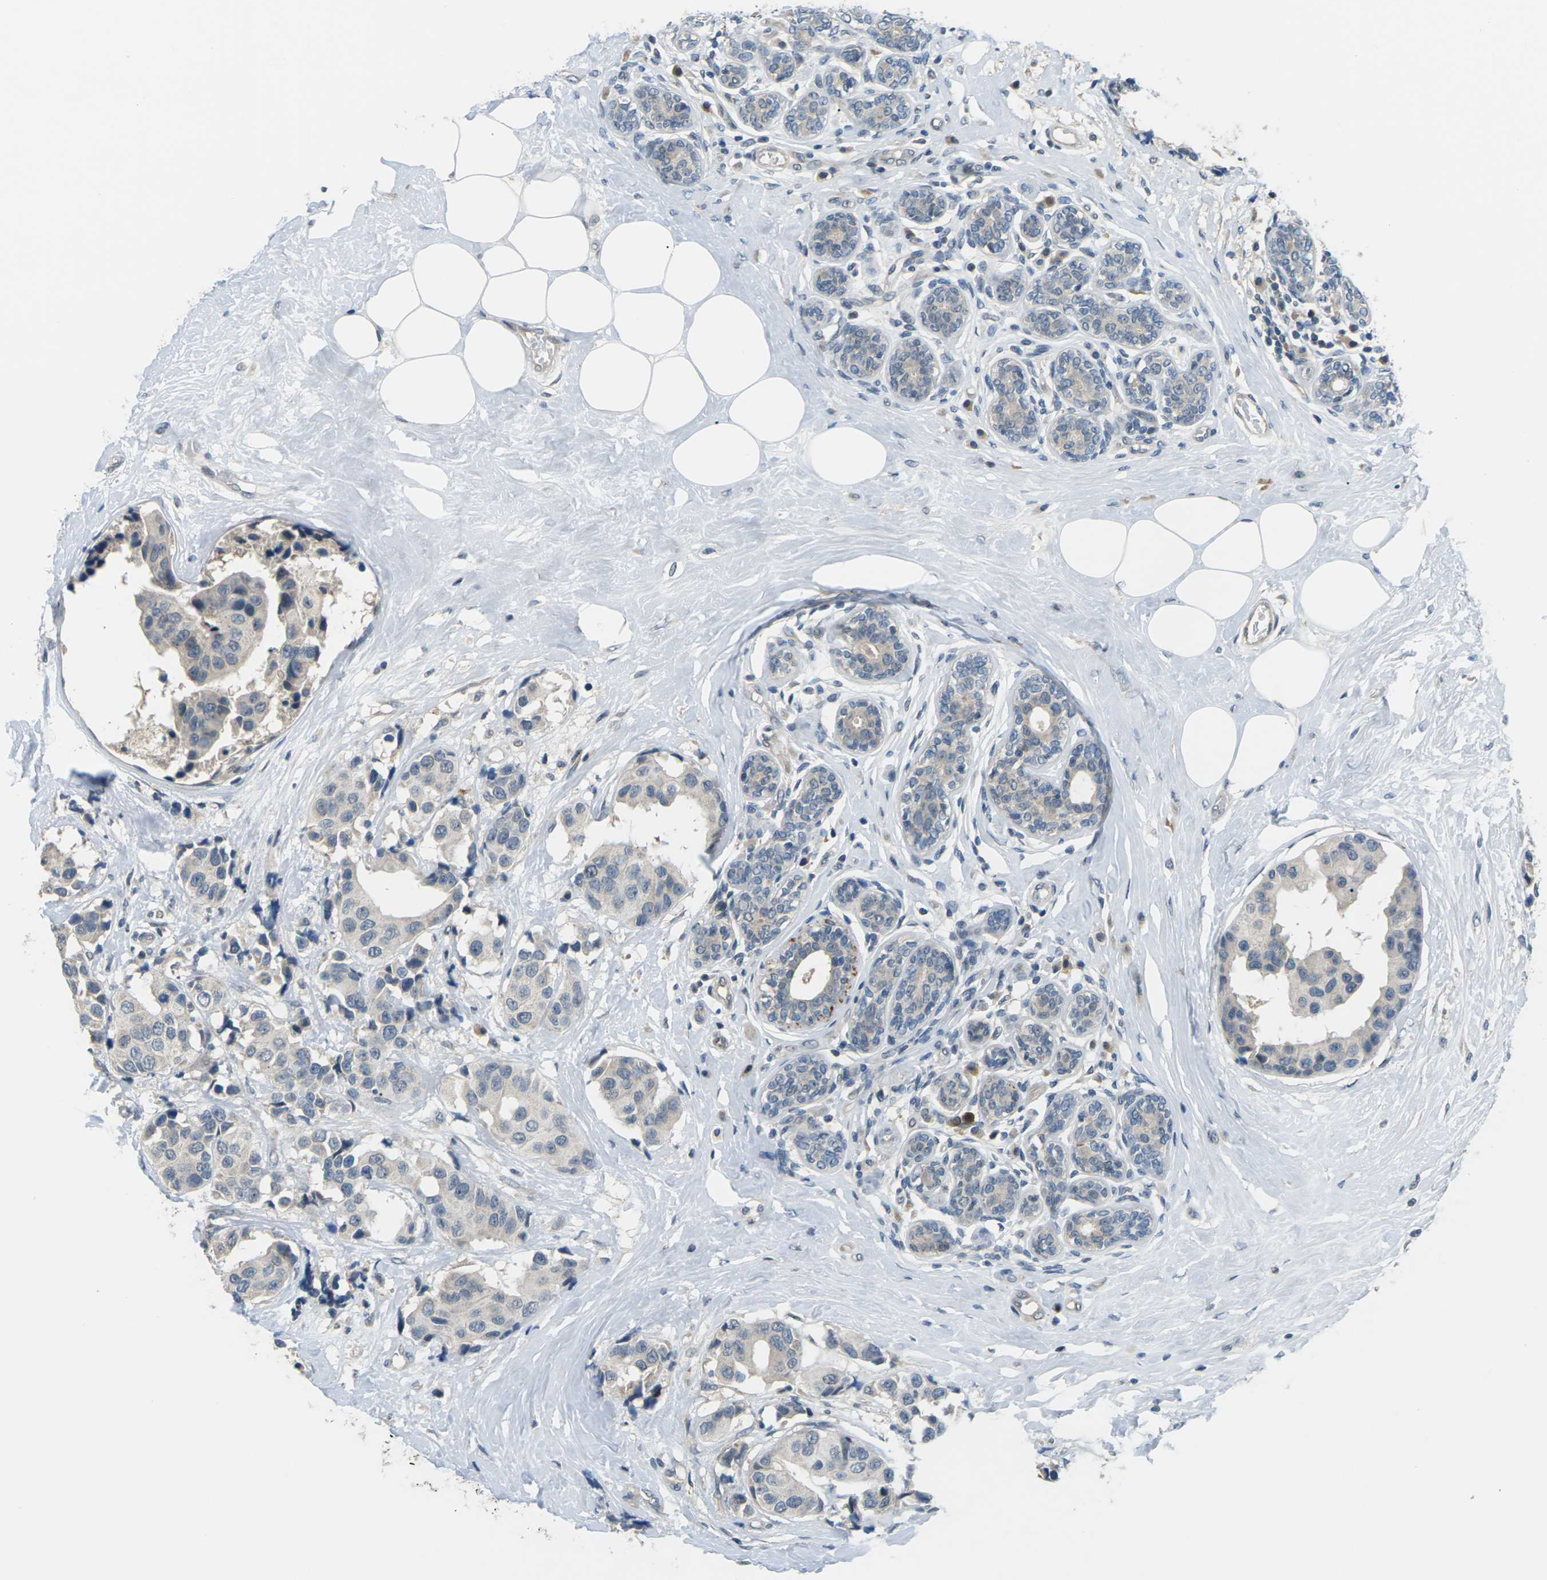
{"staining": {"intensity": "weak", "quantity": "<25%", "location": "cytoplasmic/membranous"}, "tissue": "breast cancer", "cell_type": "Tumor cells", "image_type": "cancer", "snomed": [{"axis": "morphology", "description": "Normal tissue, NOS"}, {"axis": "morphology", "description": "Duct carcinoma"}, {"axis": "topography", "description": "Breast"}], "caption": "Immunohistochemistry (IHC) of invasive ductal carcinoma (breast) reveals no expression in tumor cells.", "gene": "SLC13A3", "patient": {"sex": "female", "age": 39}}